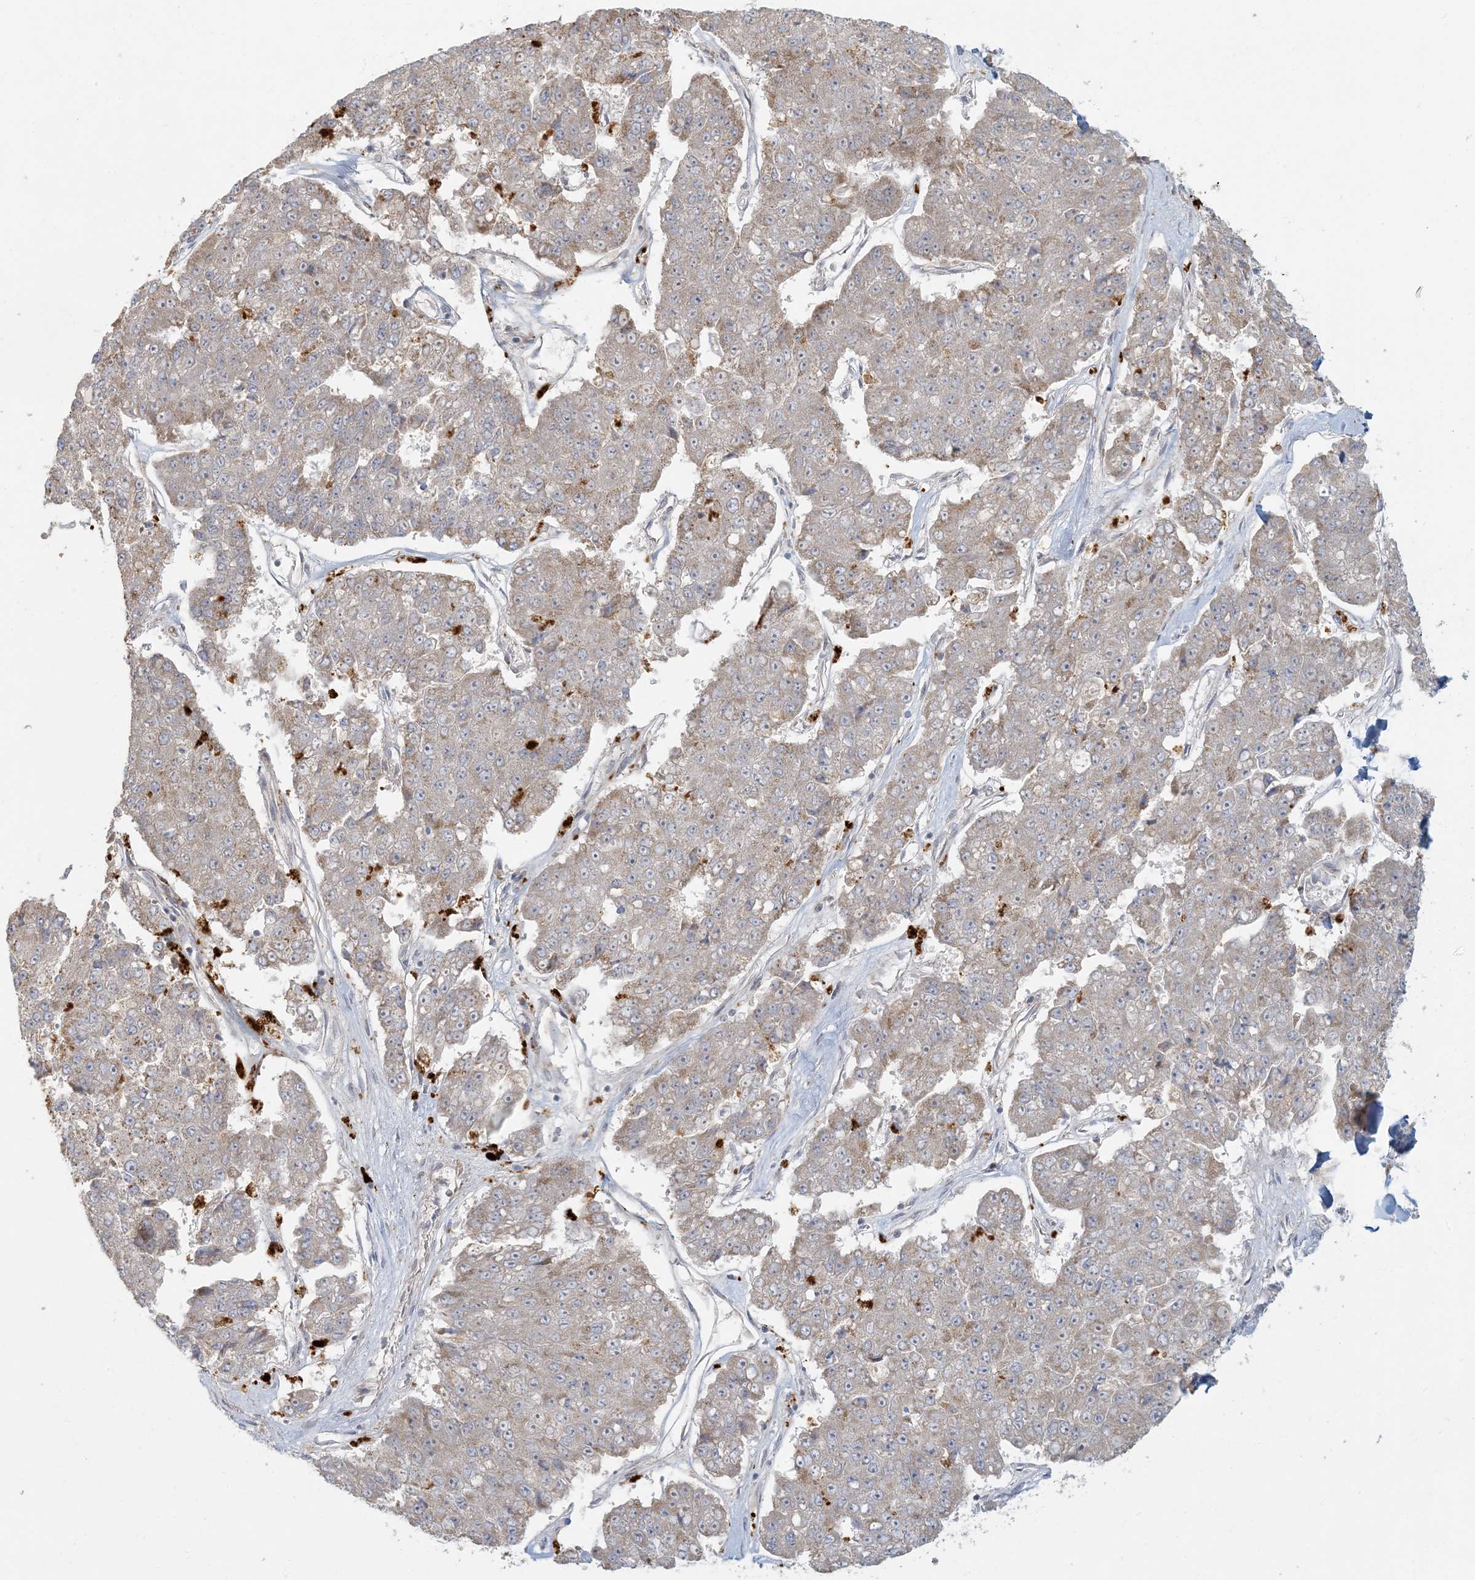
{"staining": {"intensity": "weak", "quantity": "<25%", "location": "cytoplasmic/membranous"}, "tissue": "pancreatic cancer", "cell_type": "Tumor cells", "image_type": "cancer", "snomed": [{"axis": "morphology", "description": "Adenocarcinoma, NOS"}, {"axis": "topography", "description": "Pancreas"}], "caption": "Tumor cells show no significant protein expression in adenocarcinoma (pancreatic).", "gene": "MCAT", "patient": {"sex": "male", "age": 50}}